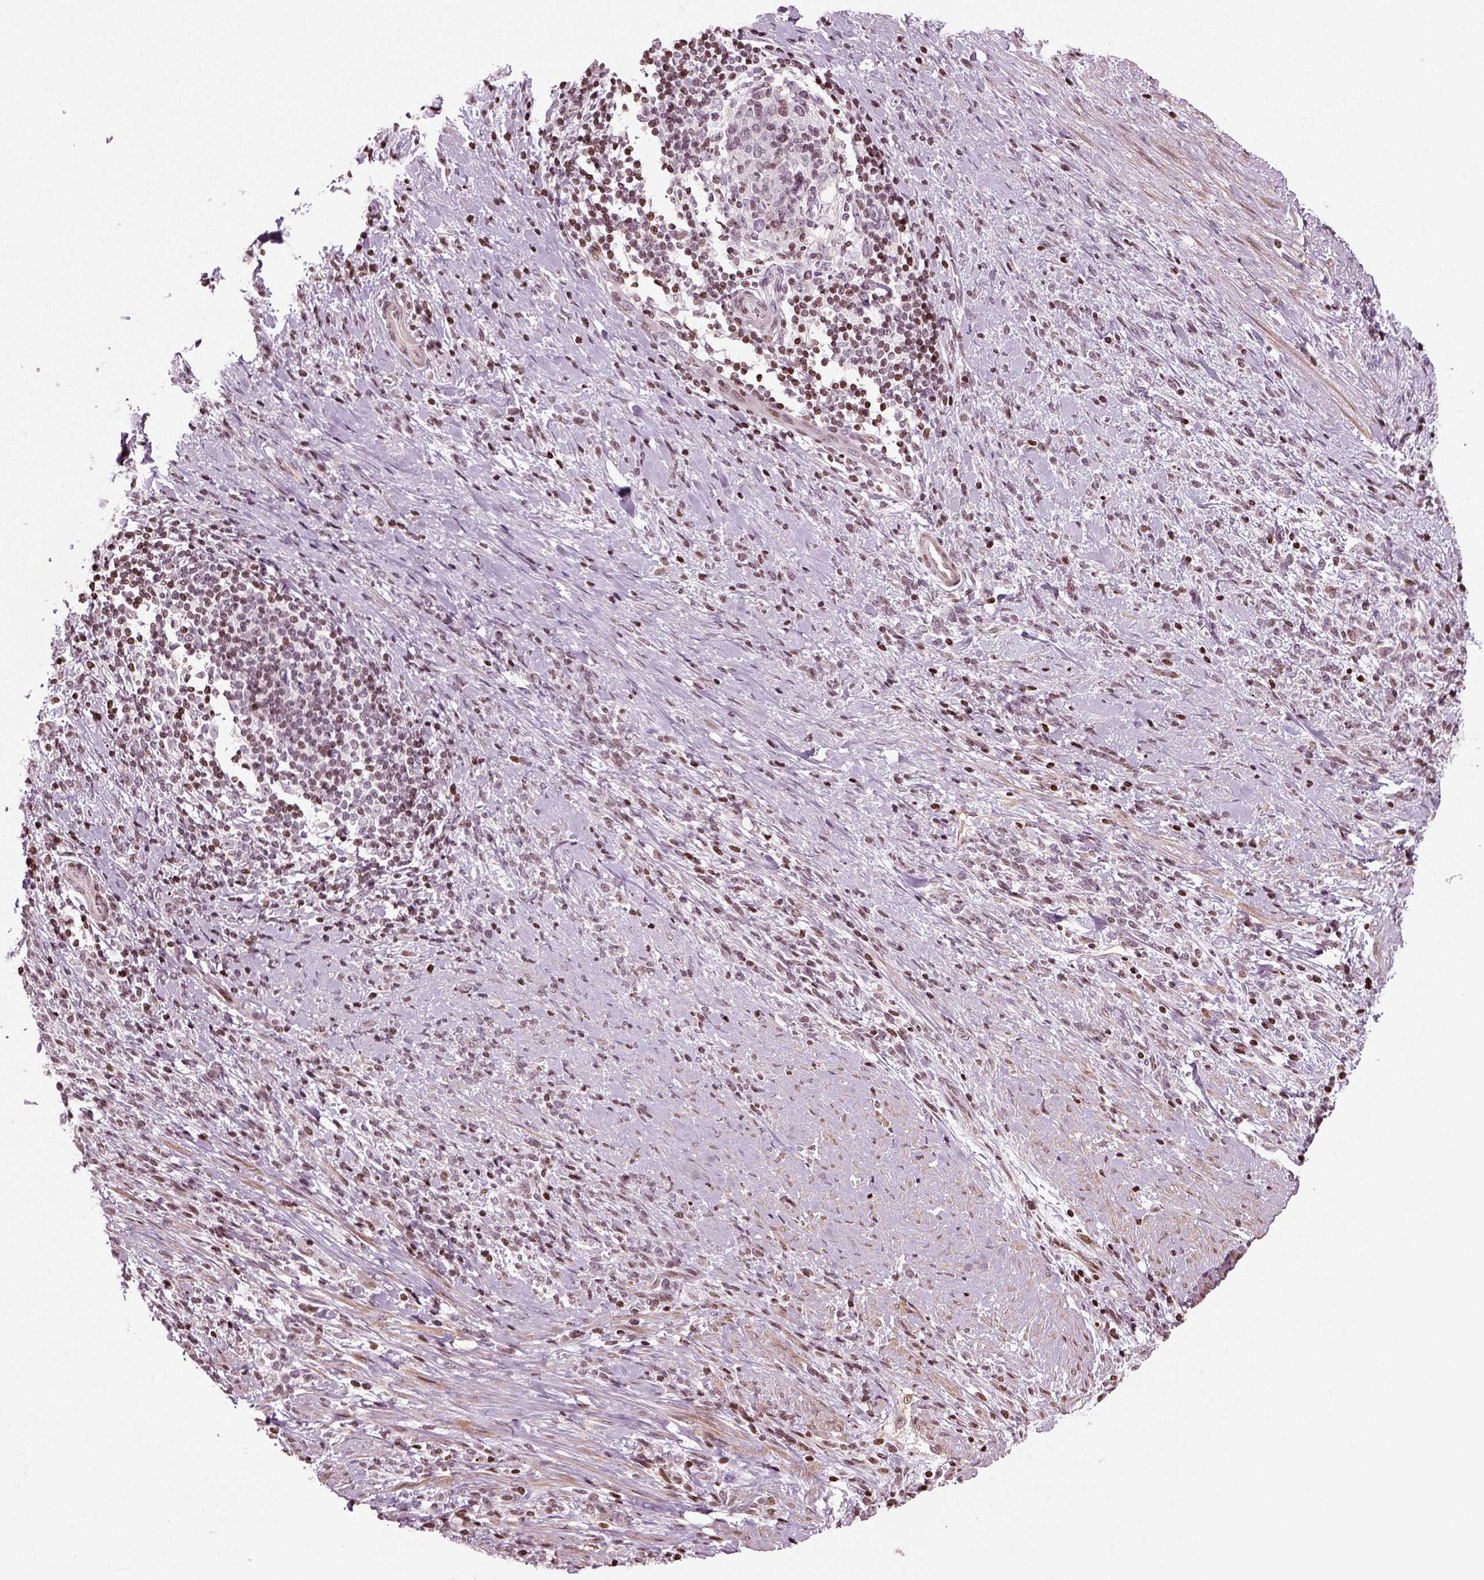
{"staining": {"intensity": "negative", "quantity": "none", "location": "none"}, "tissue": "stomach cancer", "cell_type": "Tumor cells", "image_type": "cancer", "snomed": [{"axis": "morphology", "description": "Adenocarcinoma, NOS"}, {"axis": "topography", "description": "Stomach"}], "caption": "This is a photomicrograph of IHC staining of adenocarcinoma (stomach), which shows no positivity in tumor cells.", "gene": "HEYL", "patient": {"sex": "female", "age": 57}}